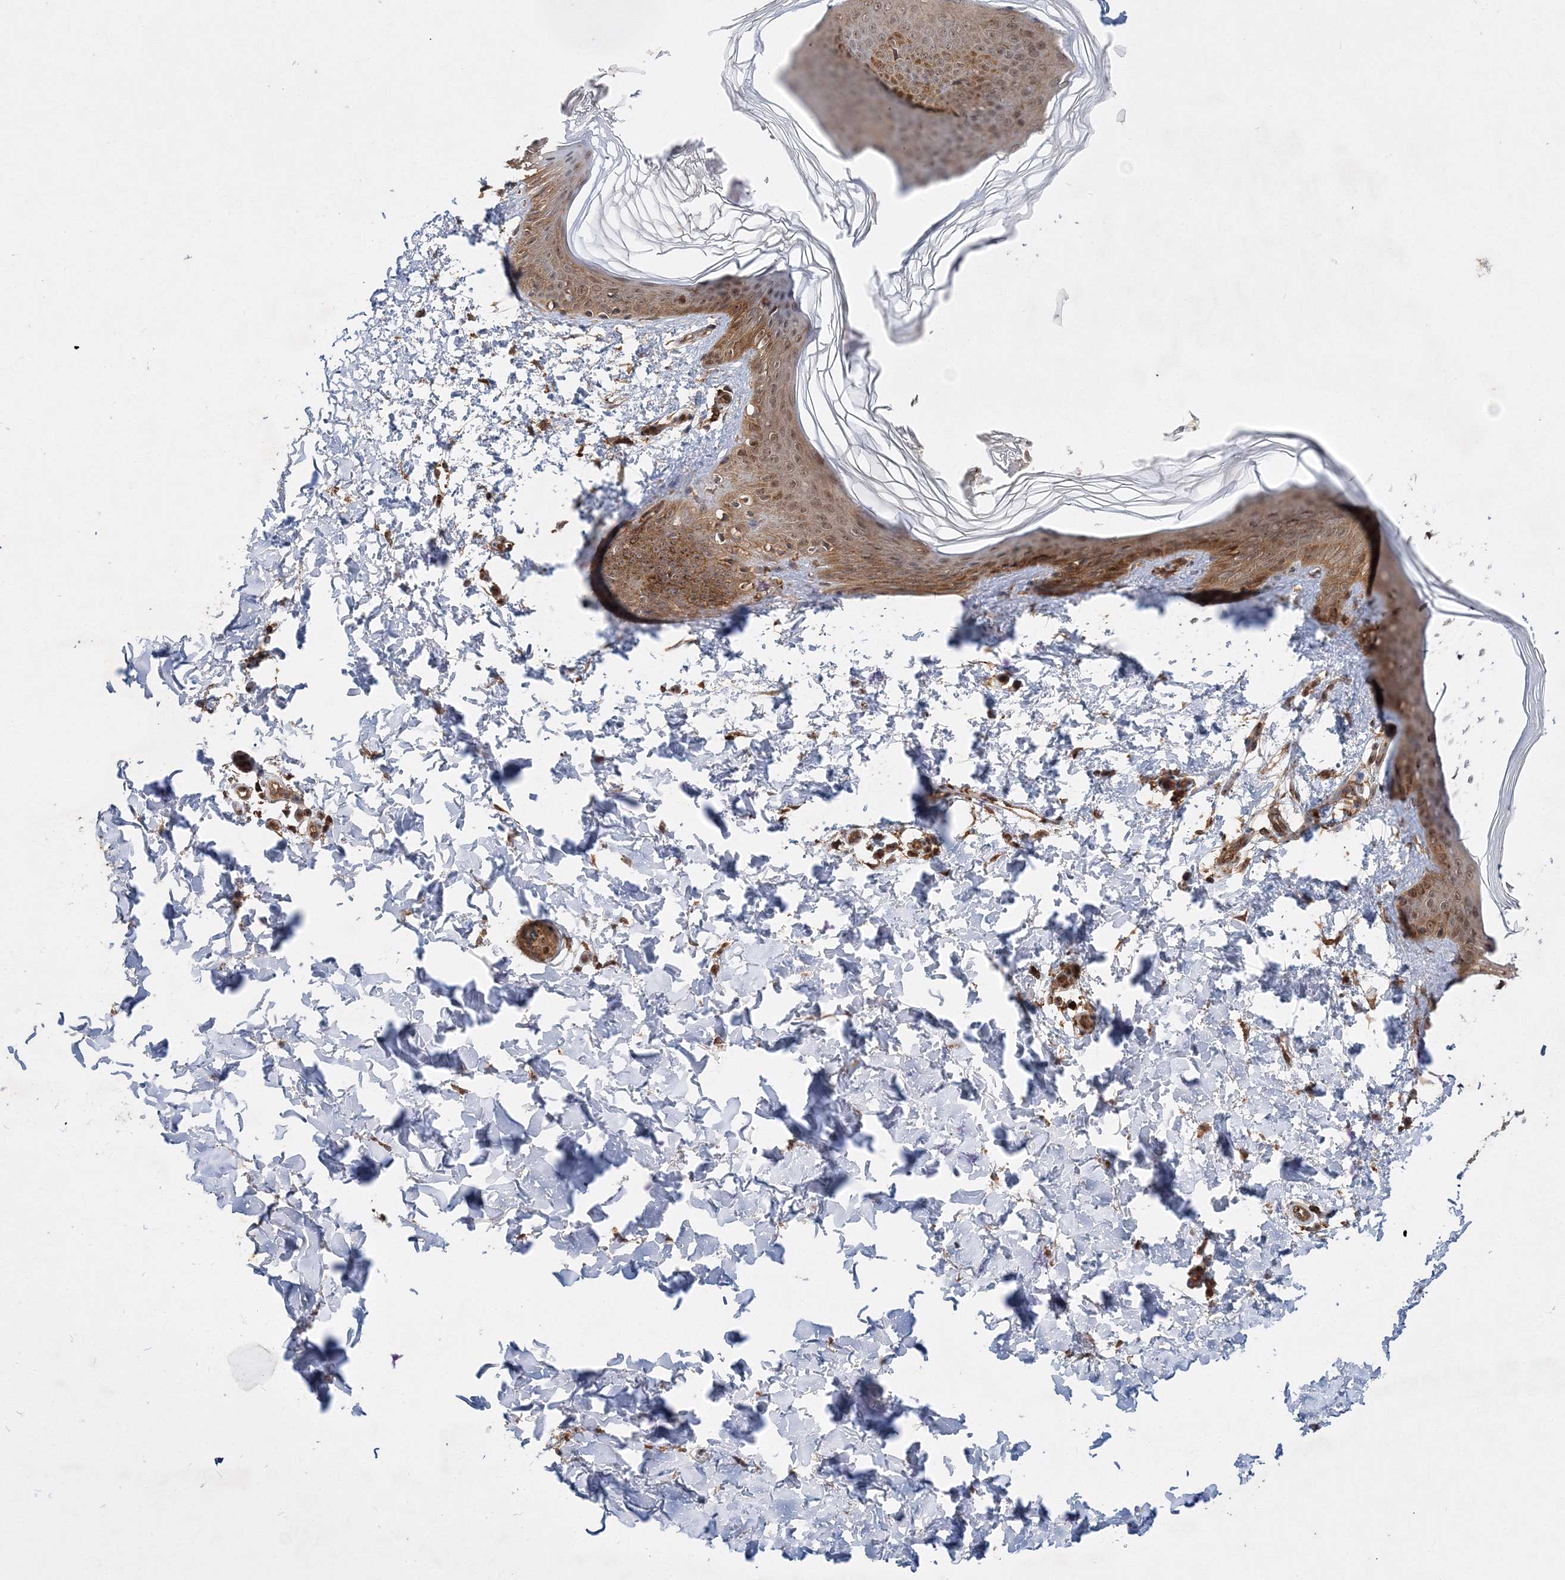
{"staining": {"intensity": "moderate", "quantity": ">75%", "location": "cytoplasmic/membranous"}, "tissue": "skin", "cell_type": "Fibroblasts", "image_type": "normal", "snomed": [{"axis": "morphology", "description": "Normal tissue, NOS"}, {"axis": "morphology", "description": "Neoplasm, benign, NOS"}, {"axis": "topography", "description": "Skin"}, {"axis": "topography", "description": "Soft tissue"}], "caption": "Moderate cytoplasmic/membranous protein staining is identified in approximately >75% of fibroblasts in skin. (DAB = brown stain, brightfield microscopy at high magnification).", "gene": "WDR37", "patient": {"sex": "male", "age": 26}}